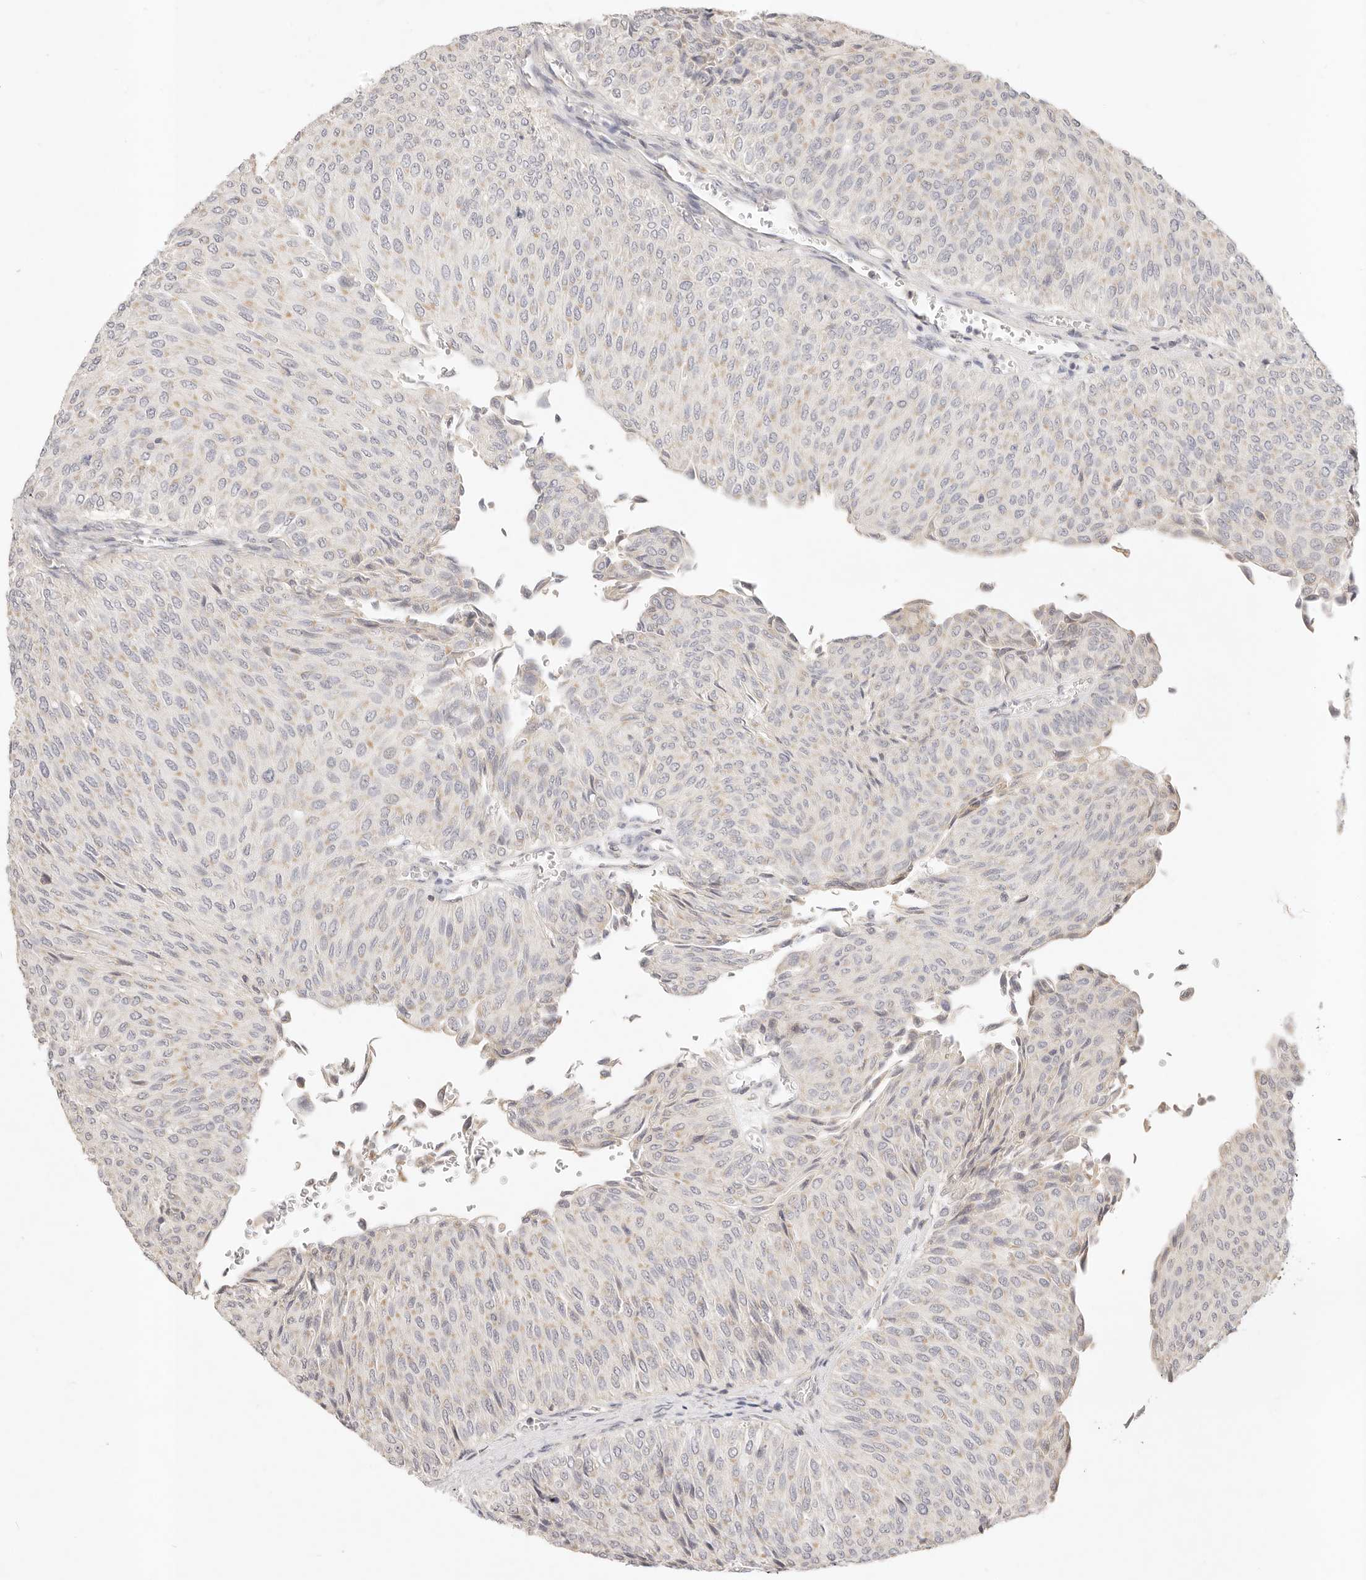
{"staining": {"intensity": "negative", "quantity": "none", "location": "none"}, "tissue": "urothelial cancer", "cell_type": "Tumor cells", "image_type": "cancer", "snomed": [{"axis": "morphology", "description": "Urothelial carcinoma, Low grade"}, {"axis": "topography", "description": "Urinary bladder"}], "caption": "Immunohistochemical staining of human low-grade urothelial carcinoma exhibits no significant positivity in tumor cells.", "gene": "GPR156", "patient": {"sex": "male", "age": 78}}